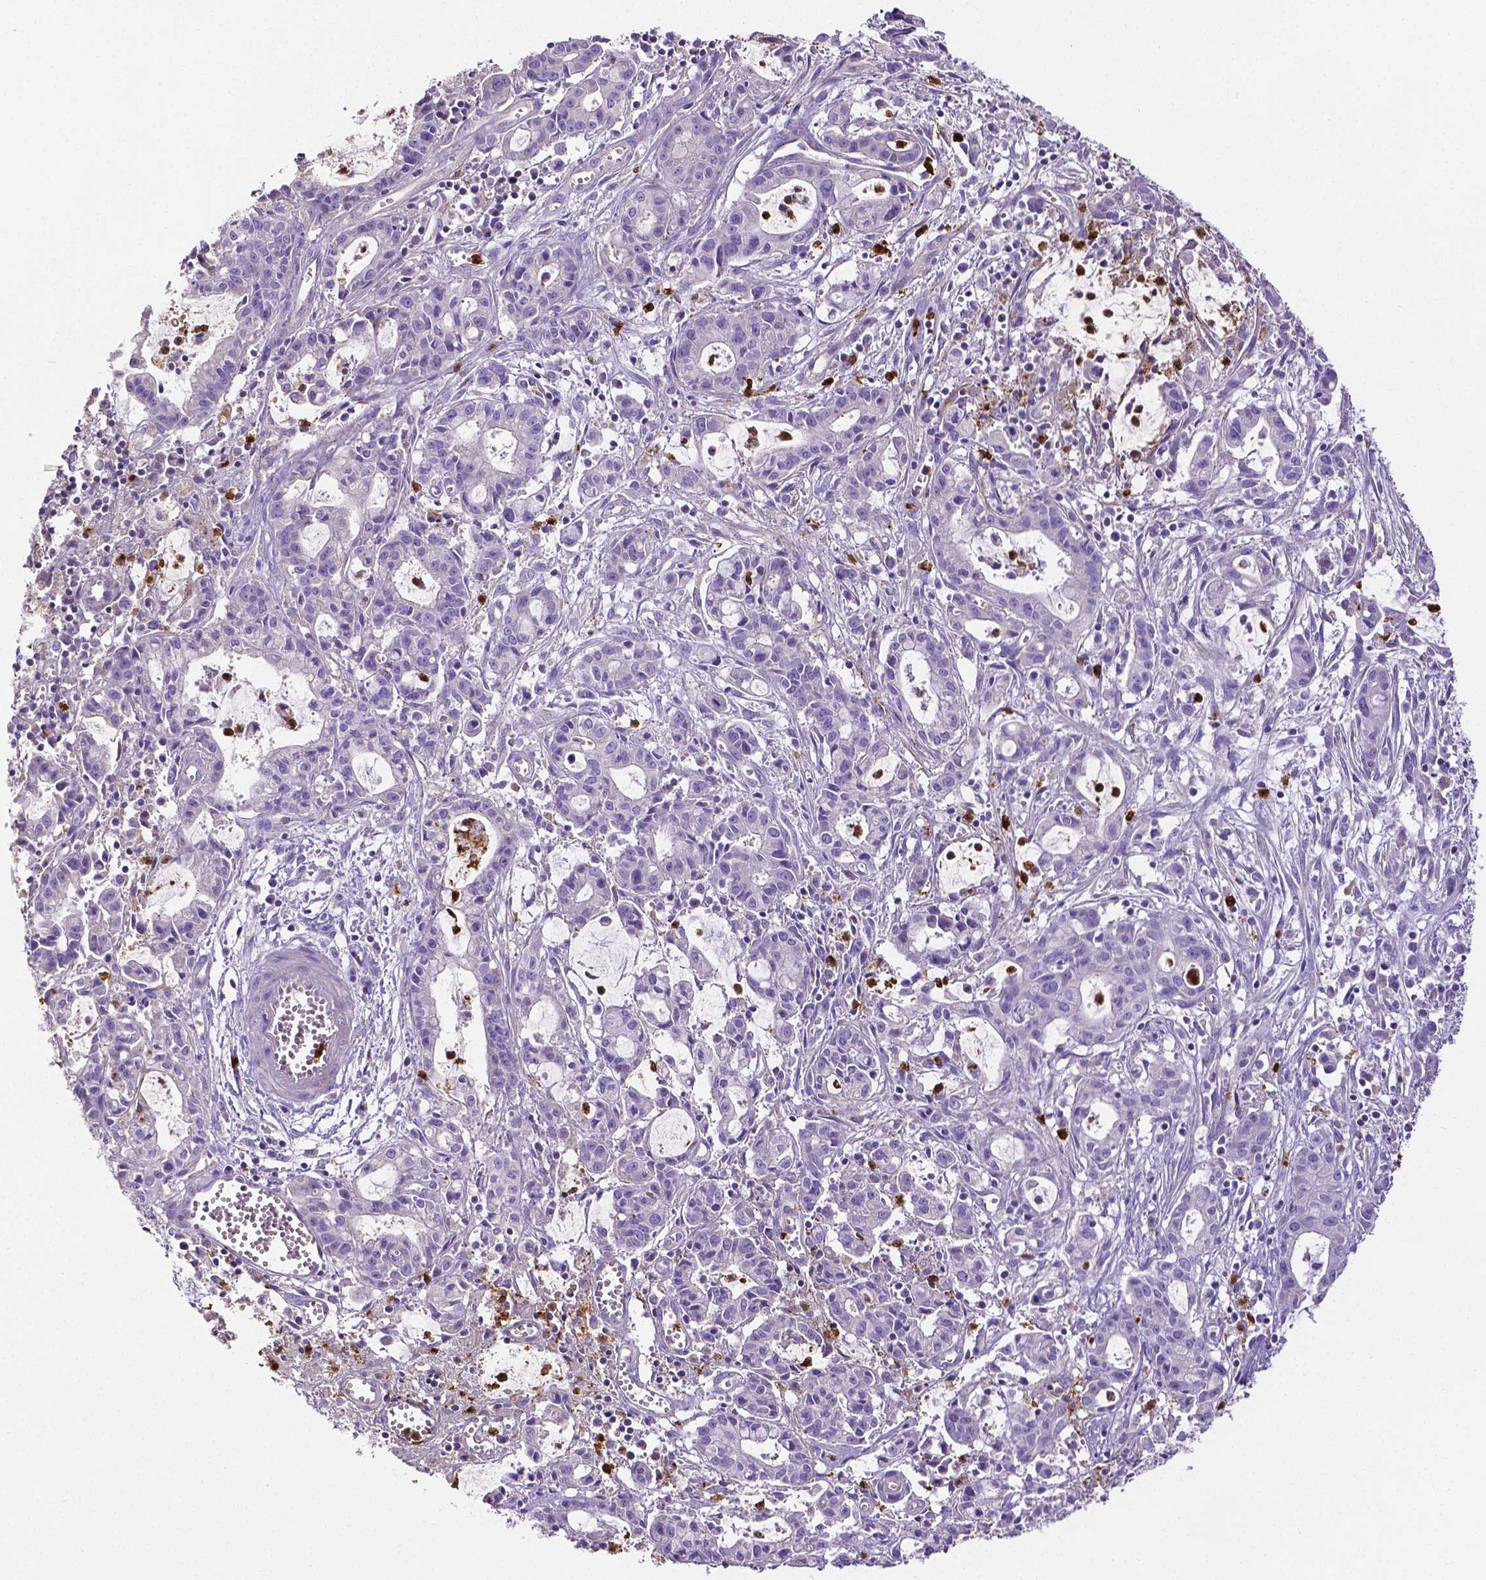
{"staining": {"intensity": "negative", "quantity": "none", "location": "none"}, "tissue": "pancreatic cancer", "cell_type": "Tumor cells", "image_type": "cancer", "snomed": [{"axis": "morphology", "description": "Adenocarcinoma, NOS"}, {"axis": "topography", "description": "Pancreas"}], "caption": "Pancreatic cancer was stained to show a protein in brown. There is no significant expression in tumor cells. The staining is performed using DAB (3,3'-diaminobenzidine) brown chromogen with nuclei counter-stained in using hematoxylin.", "gene": "MMP9", "patient": {"sex": "male", "age": 48}}